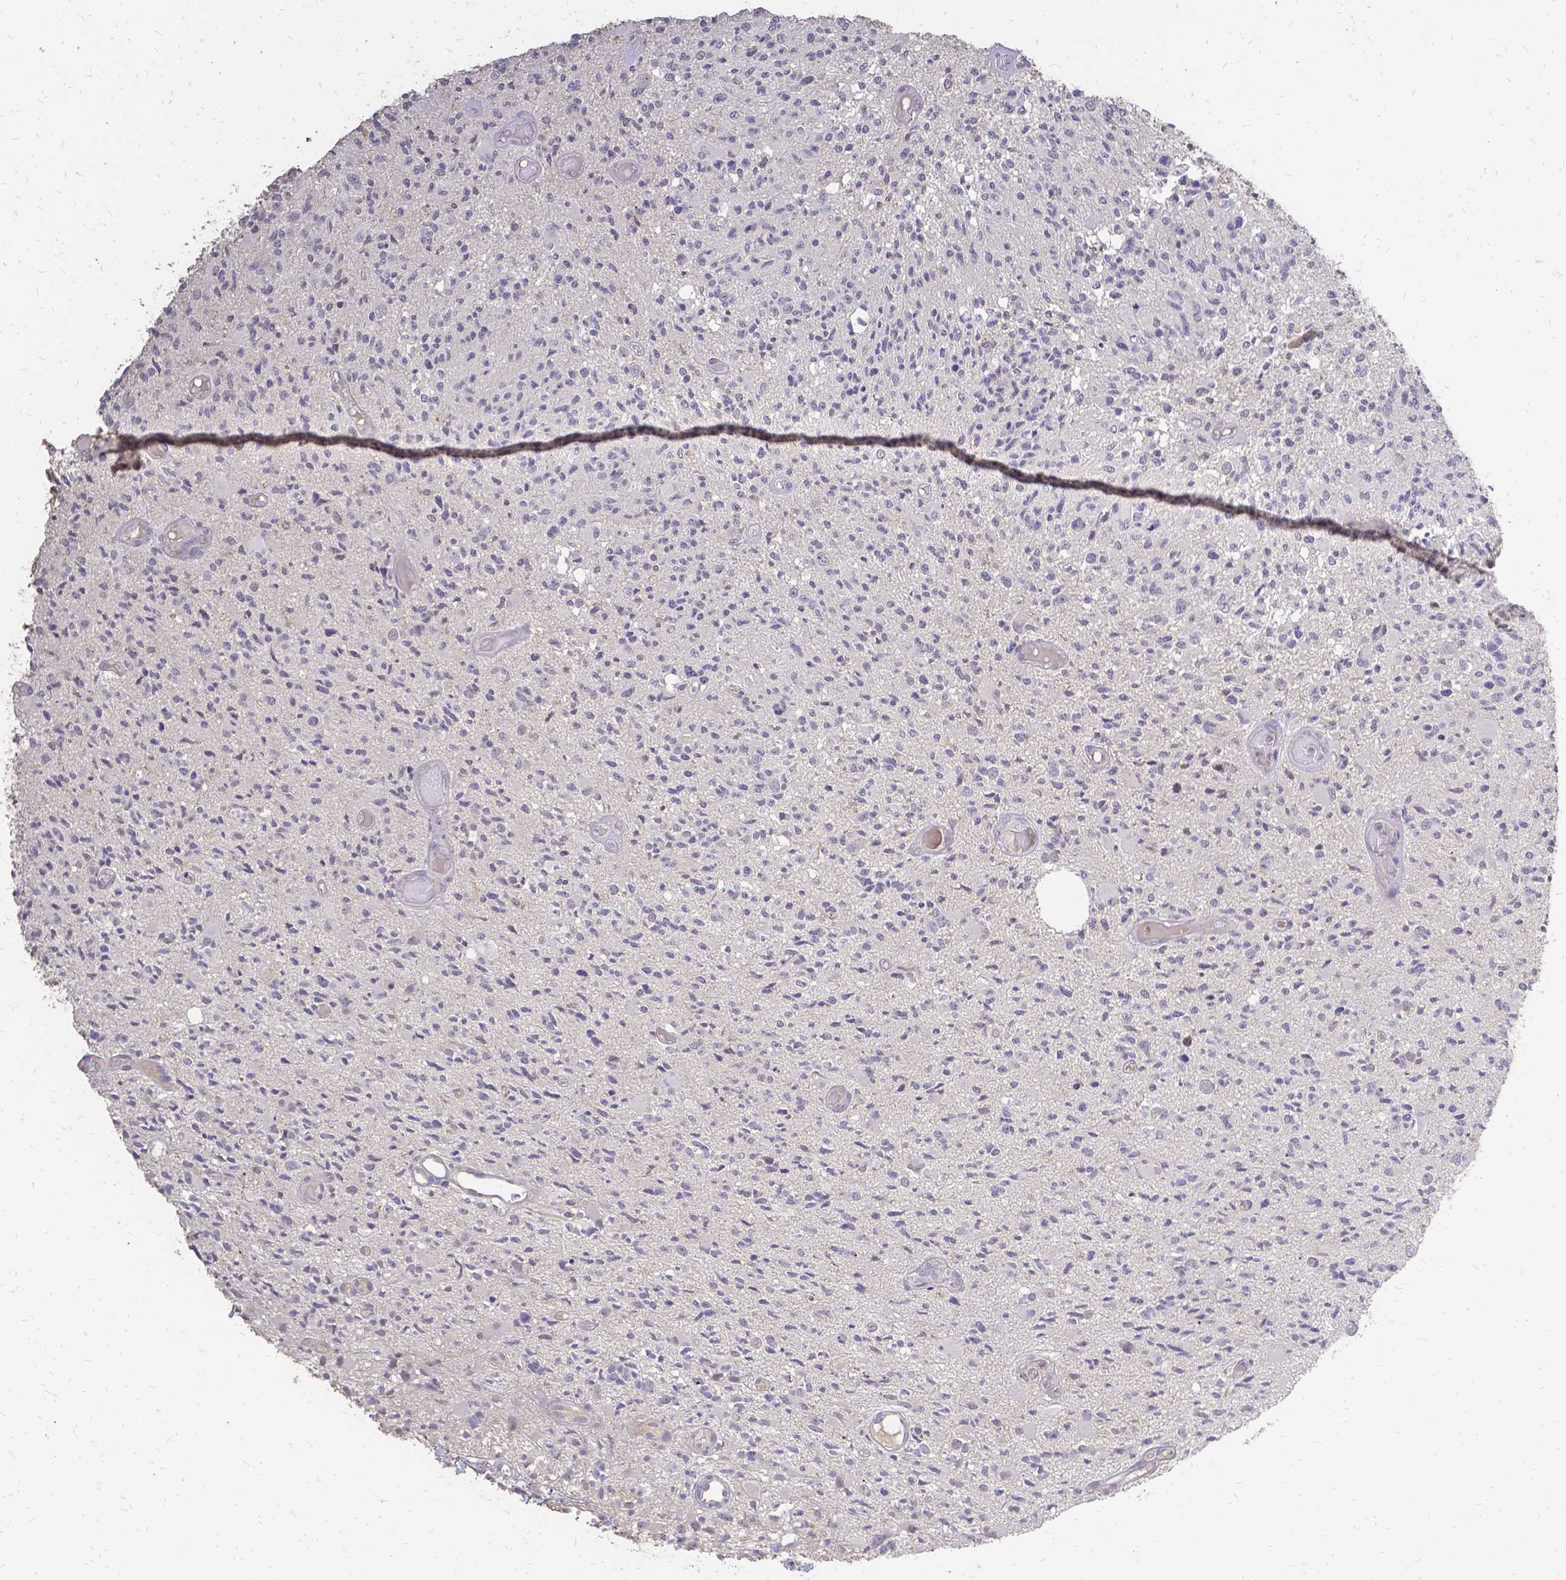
{"staining": {"intensity": "negative", "quantity": "none", "location": "none"}, "tissue": "glioma", "cell_type": "Tumor cells", "image_type": "cancer", "snomed": [{"axis": "morphology", "description": "Glioma, malignant, High grade"}, {"axis": "topography", "description": "Brain"}], "caption": "The immunohistochemistry (IHC) histopathology image has no significant expression in tumor cells of glioma tissue.", "gene": "CIB1", "patient": {"sex": "female", "age": 63}}